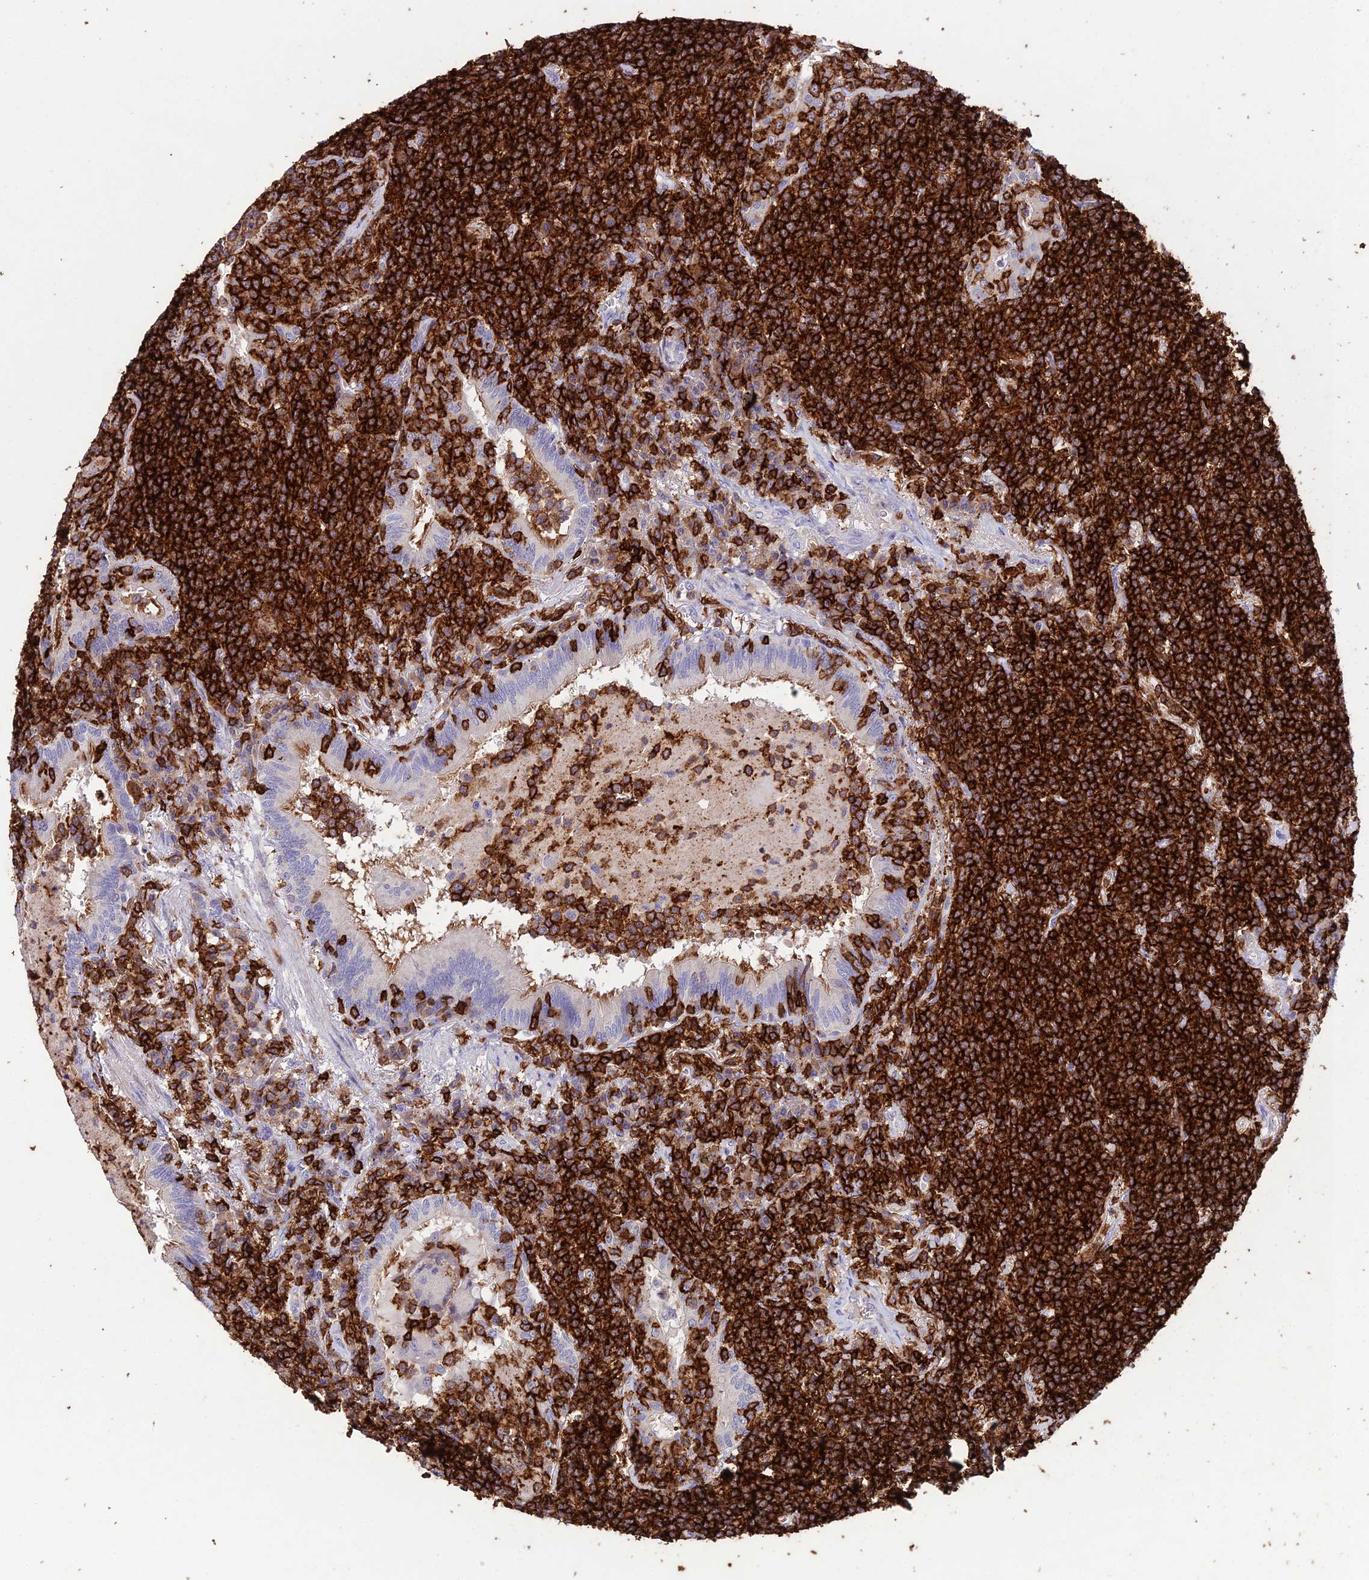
{"staining": {"intensity": "strong", "quantity": ">75%", "location": "cytoplasmic/membranous"}, "tissue": "lymphoma", "cell_type": "Tumor cells", "image_type": "cancer", "snomed": [{"axis": "morphology", "description": "Malignant lymphoma, non-Hodgkin's type, Low grade"}, {"axis": "topography", "description": "Lung"}], "caption": "Protein staining by IHC exhibits strong cytoplasmic/membranous positivity in about >75% of tumor cells in lymphoma.", "gene": "PTPRCAP", "patient": {"sex": "female", "age": 71}}